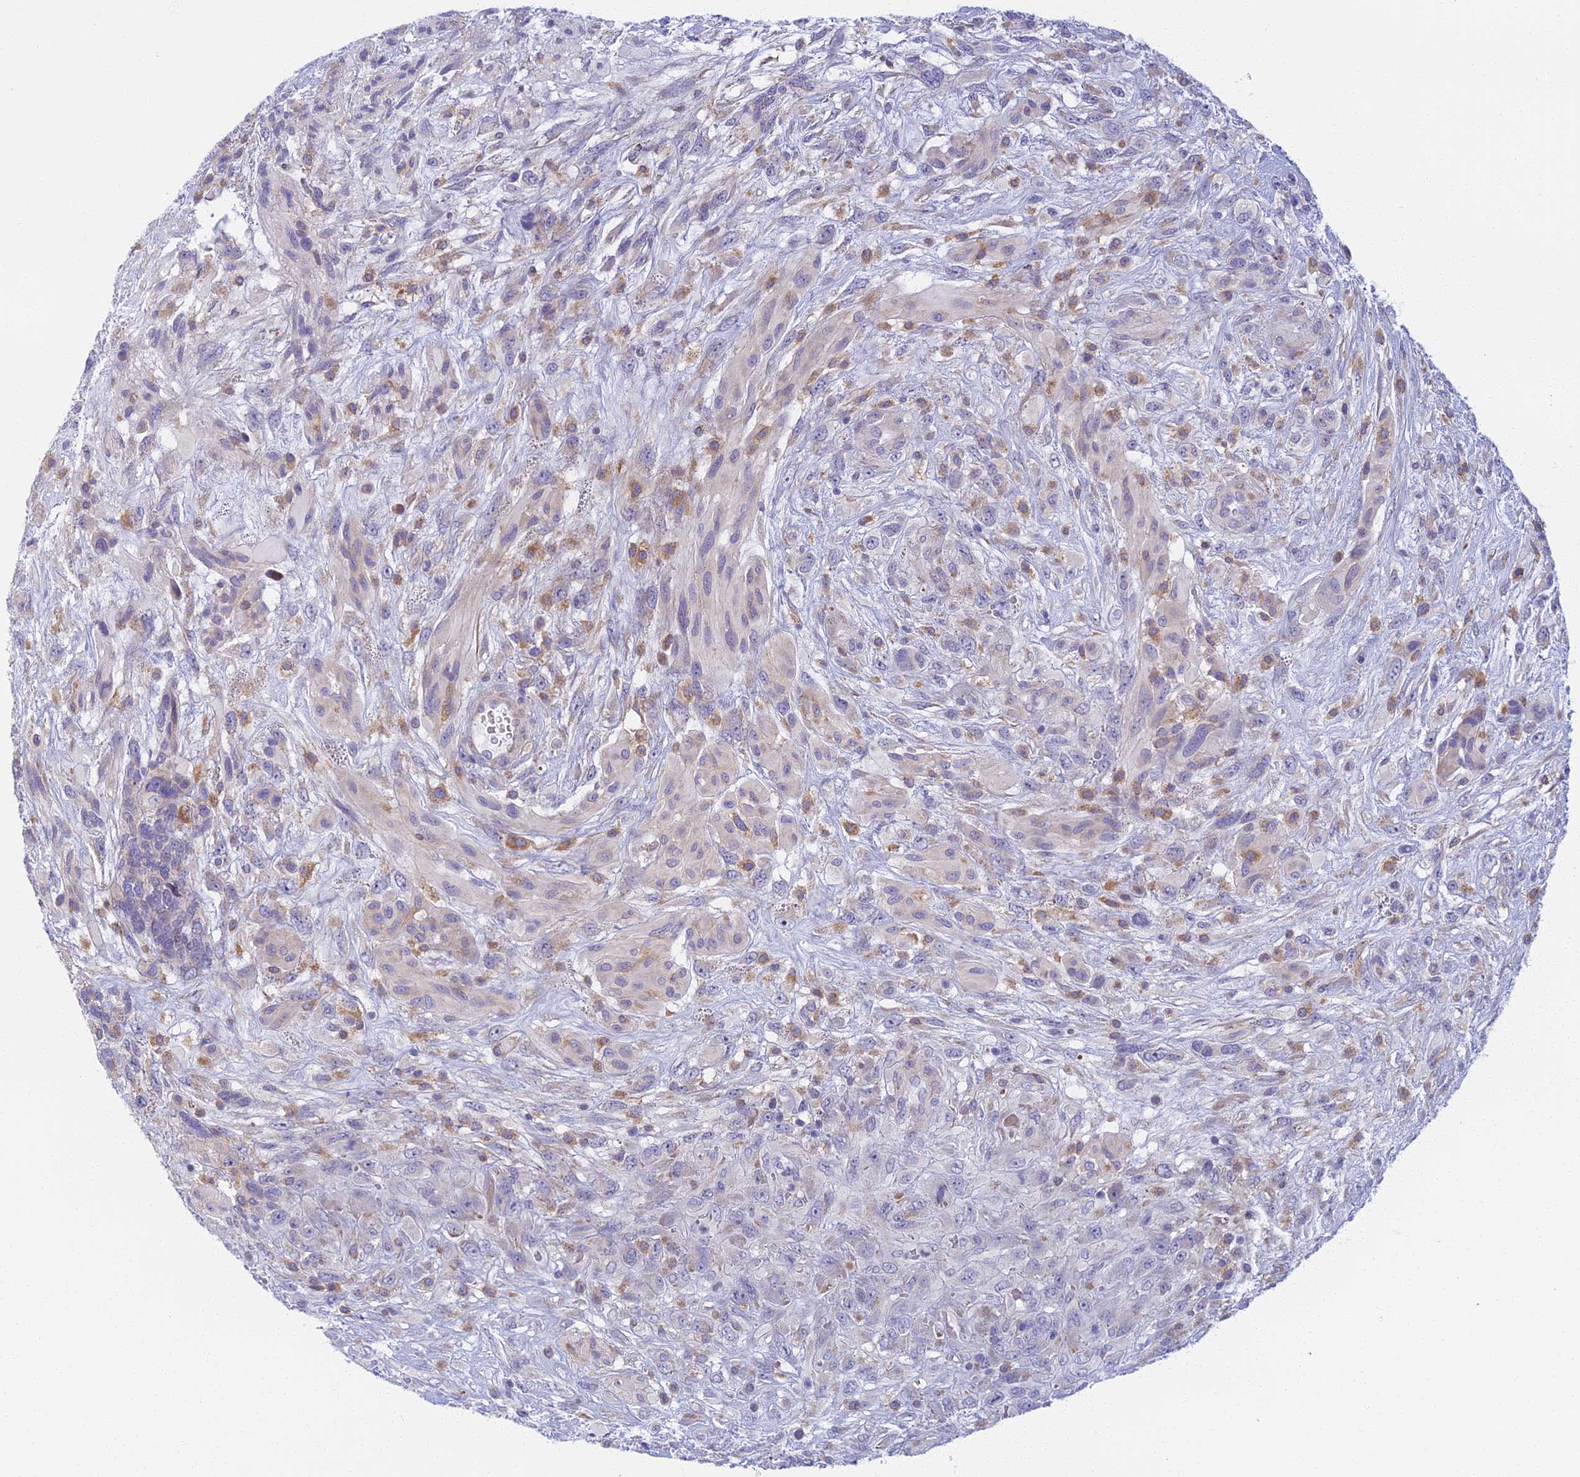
{"staining": {"intensity": "negative", "quantity": "none", "location": "none"}, "tissue": "glioma", "cell_type": "Tumor cells", "image_type": "cancer", "snomed": [{"axis": "morphology", "description": "Glioma, malignant, High grade"}, {"axis": "topography", "description": "Brain"}], "caption": "High power microscopy histopathology image of an immunohistochemistry (IHC) image of malignant glioma (high-grade), revealing no significant staining in tumor cells.", "gene": "DDX51", "patient": {"sex": "male", "age": 61}}